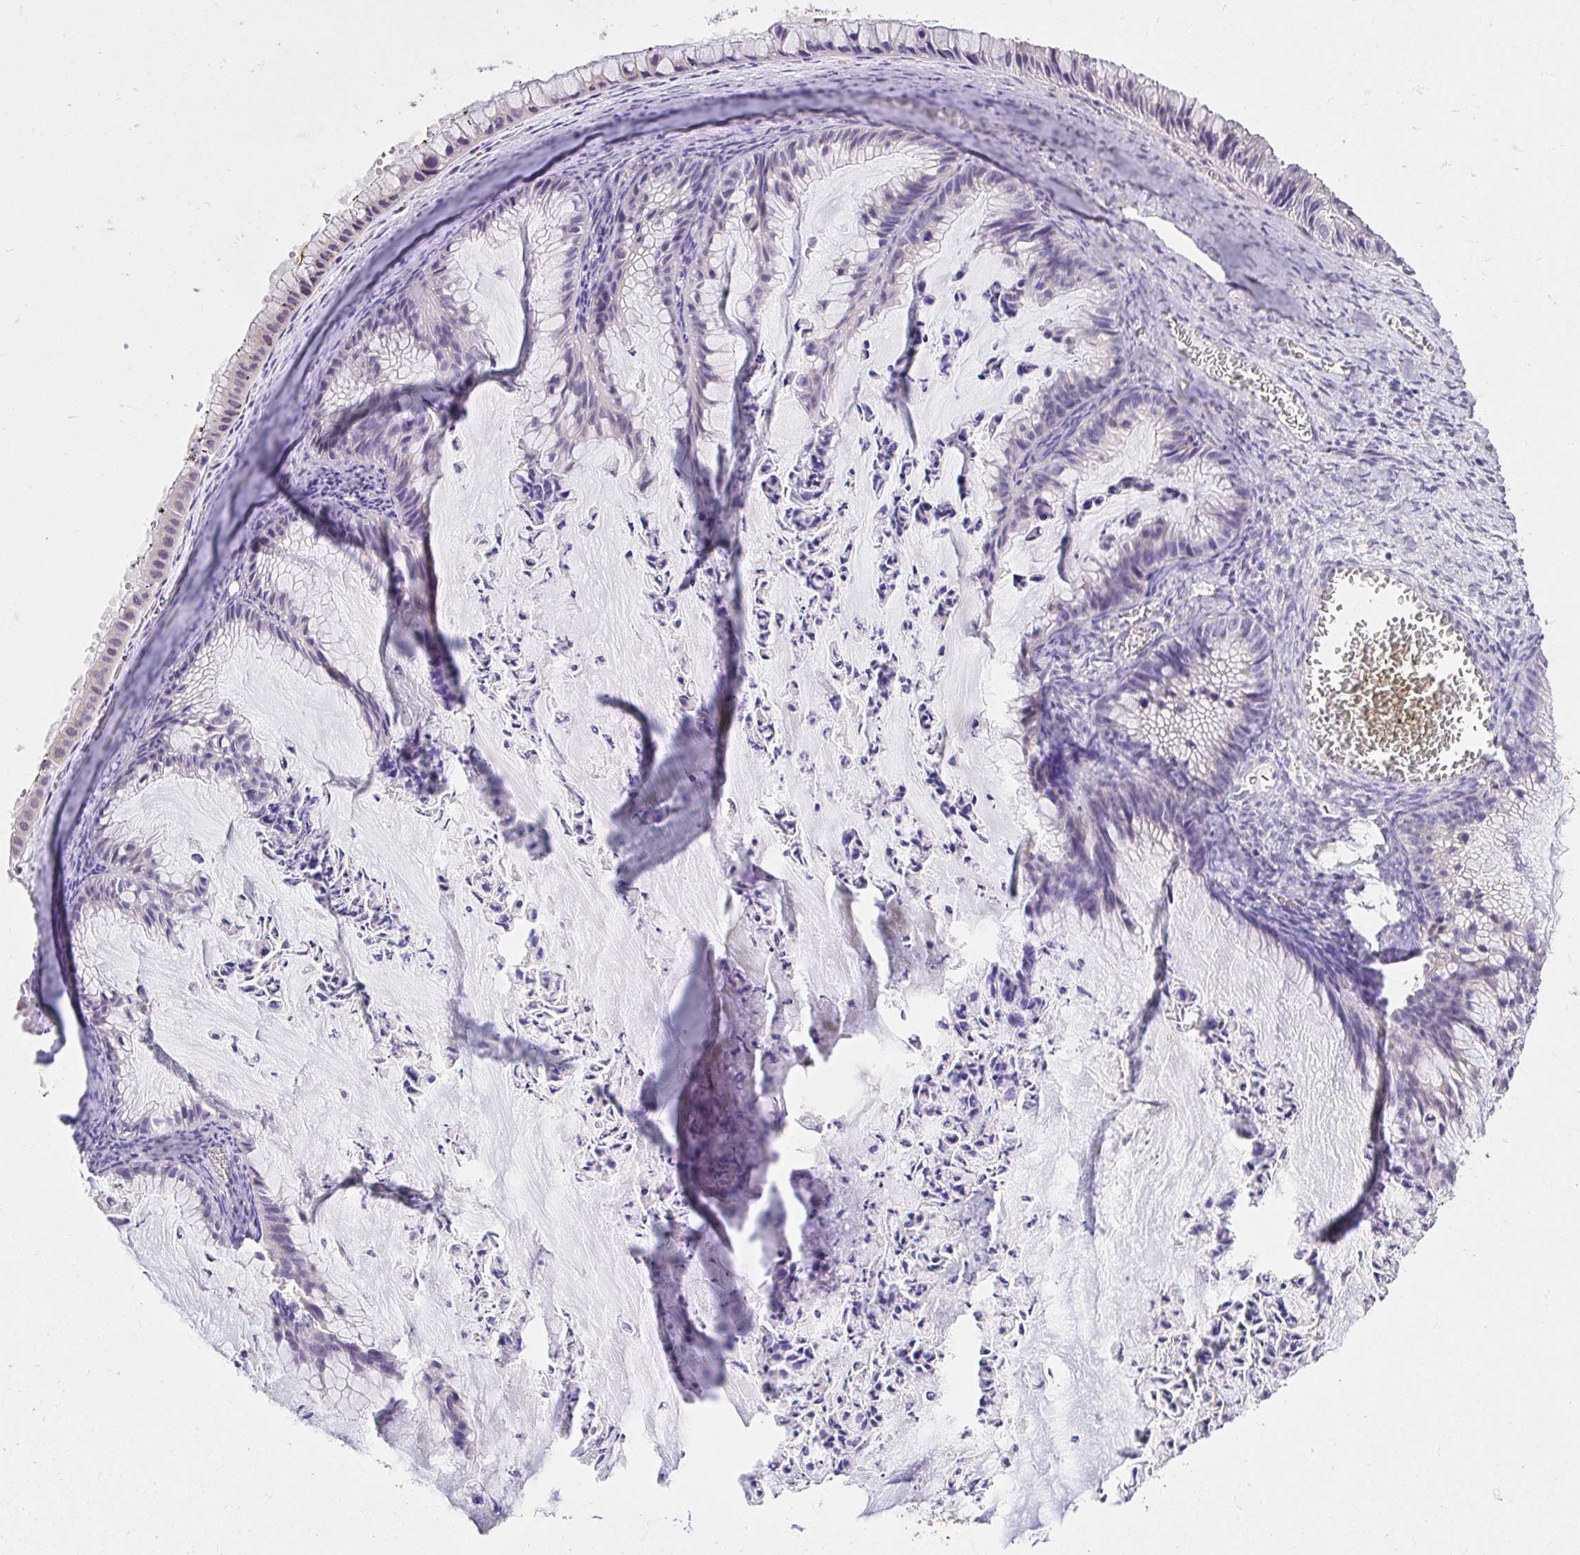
{"staining": {"intensity": "weak", "quantity": "<25%", "location": "nuclear"}, "tissue": "ovarian cancer", "cell_type": "Tumor cells", "image_type": "cancer", "snomed": [{"axis": "morphology", "description": "Cystadenocarcinoma, mucinous, NOS"}, {"axis": "topography", "description": "Ovary"}], "caption": "Image shows no significant protein positivity in tumor cells of ovarian cancer (mucinous cystadenocarcinoma).", "gene": "KIAA1210", "patient": {"sex": "female", "age": 72}}